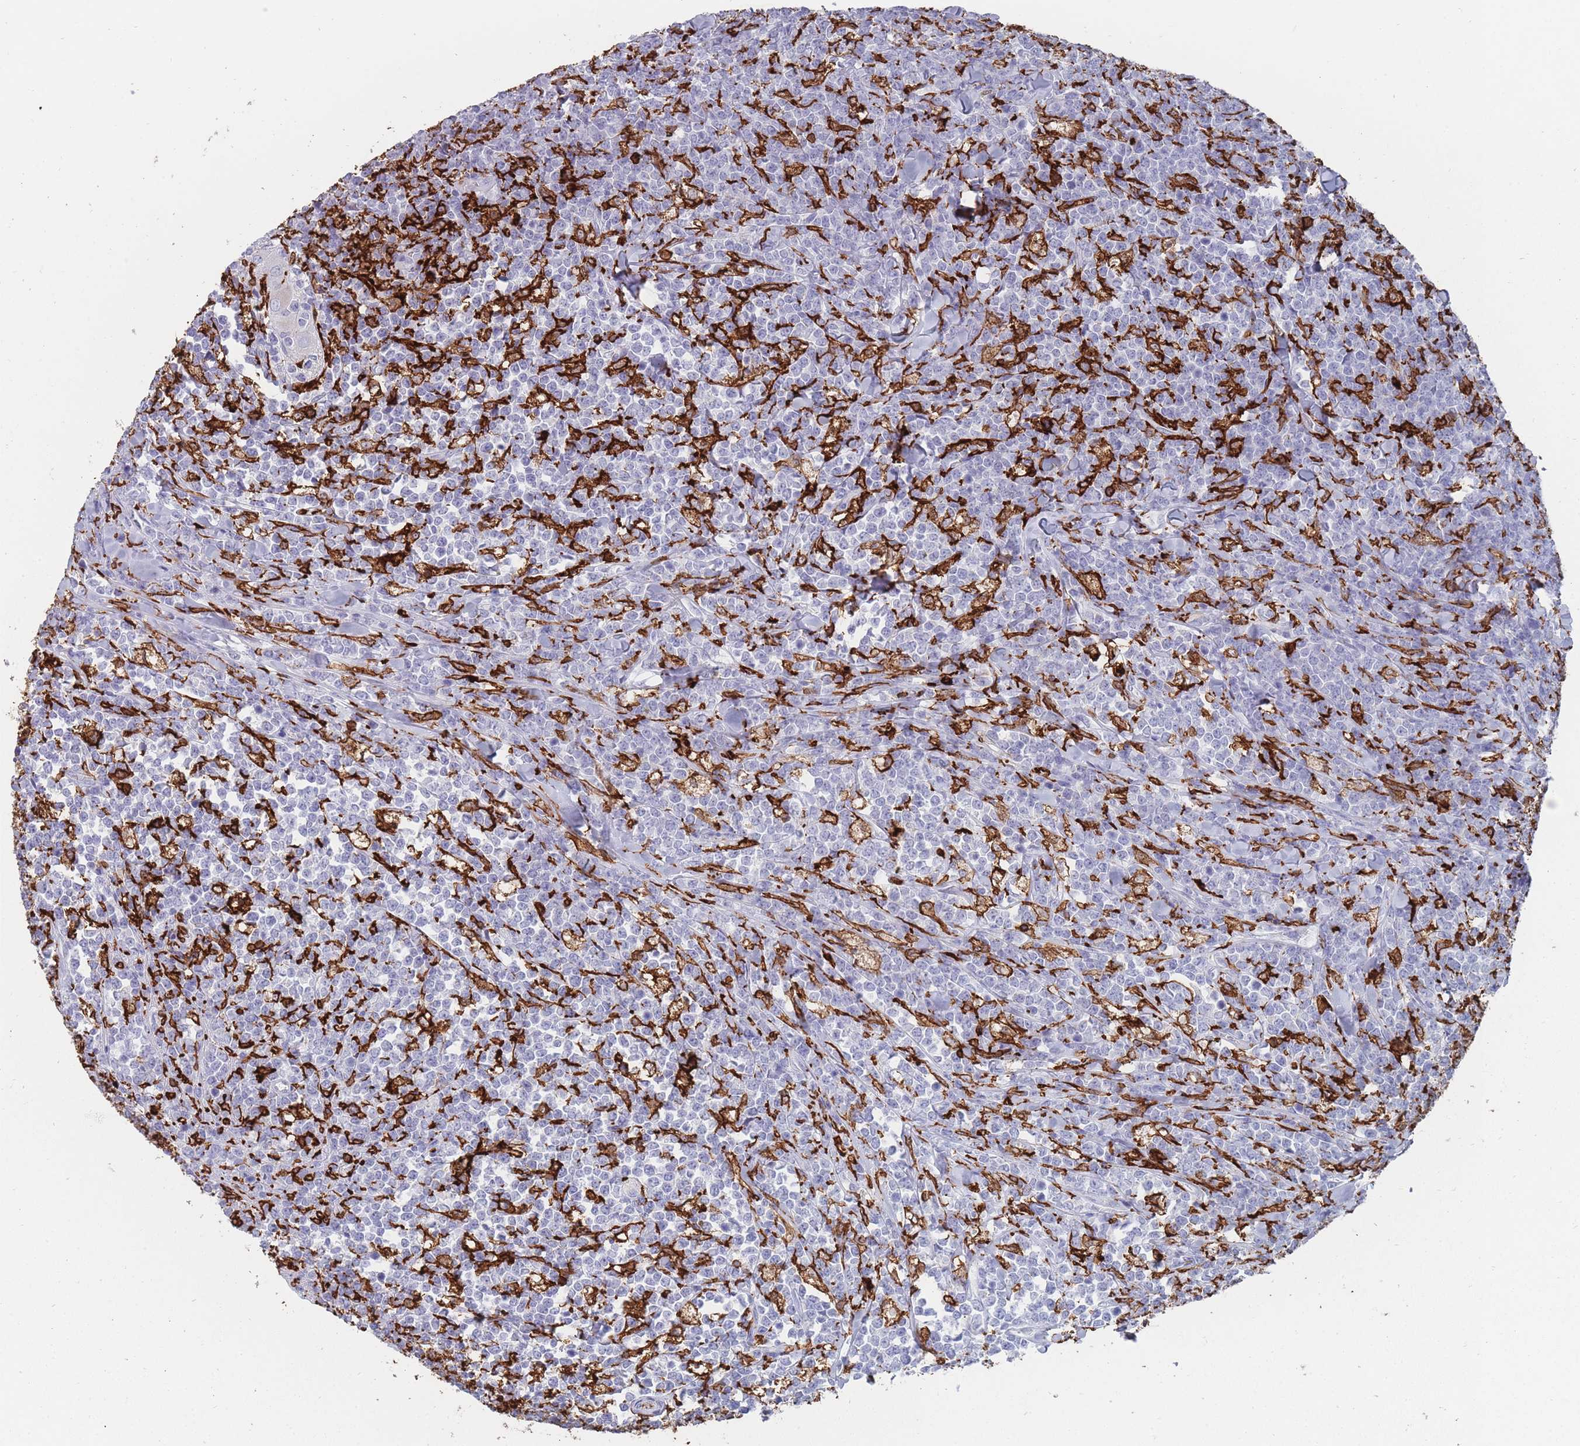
{"staining": {"intensity": "negative", "quantity": "none", "location": "none"}, "tissue": "lymphoma", "cell_type": "Tumor cells", "image_type": "cancer", "snomed": [{"axis": "morphology", "description": "Malignant lymphoma, non-Hodgkin's type, High grade"}, {"axis": "topography", "description": "Small intestine"}], "caption": "Tumor cells are negative for protein expression in human malignant lymphoma, non-Hodgkin's type (high-grade).", "gene": "AIF1", "patient": {"sex": "male", "age": 8}}